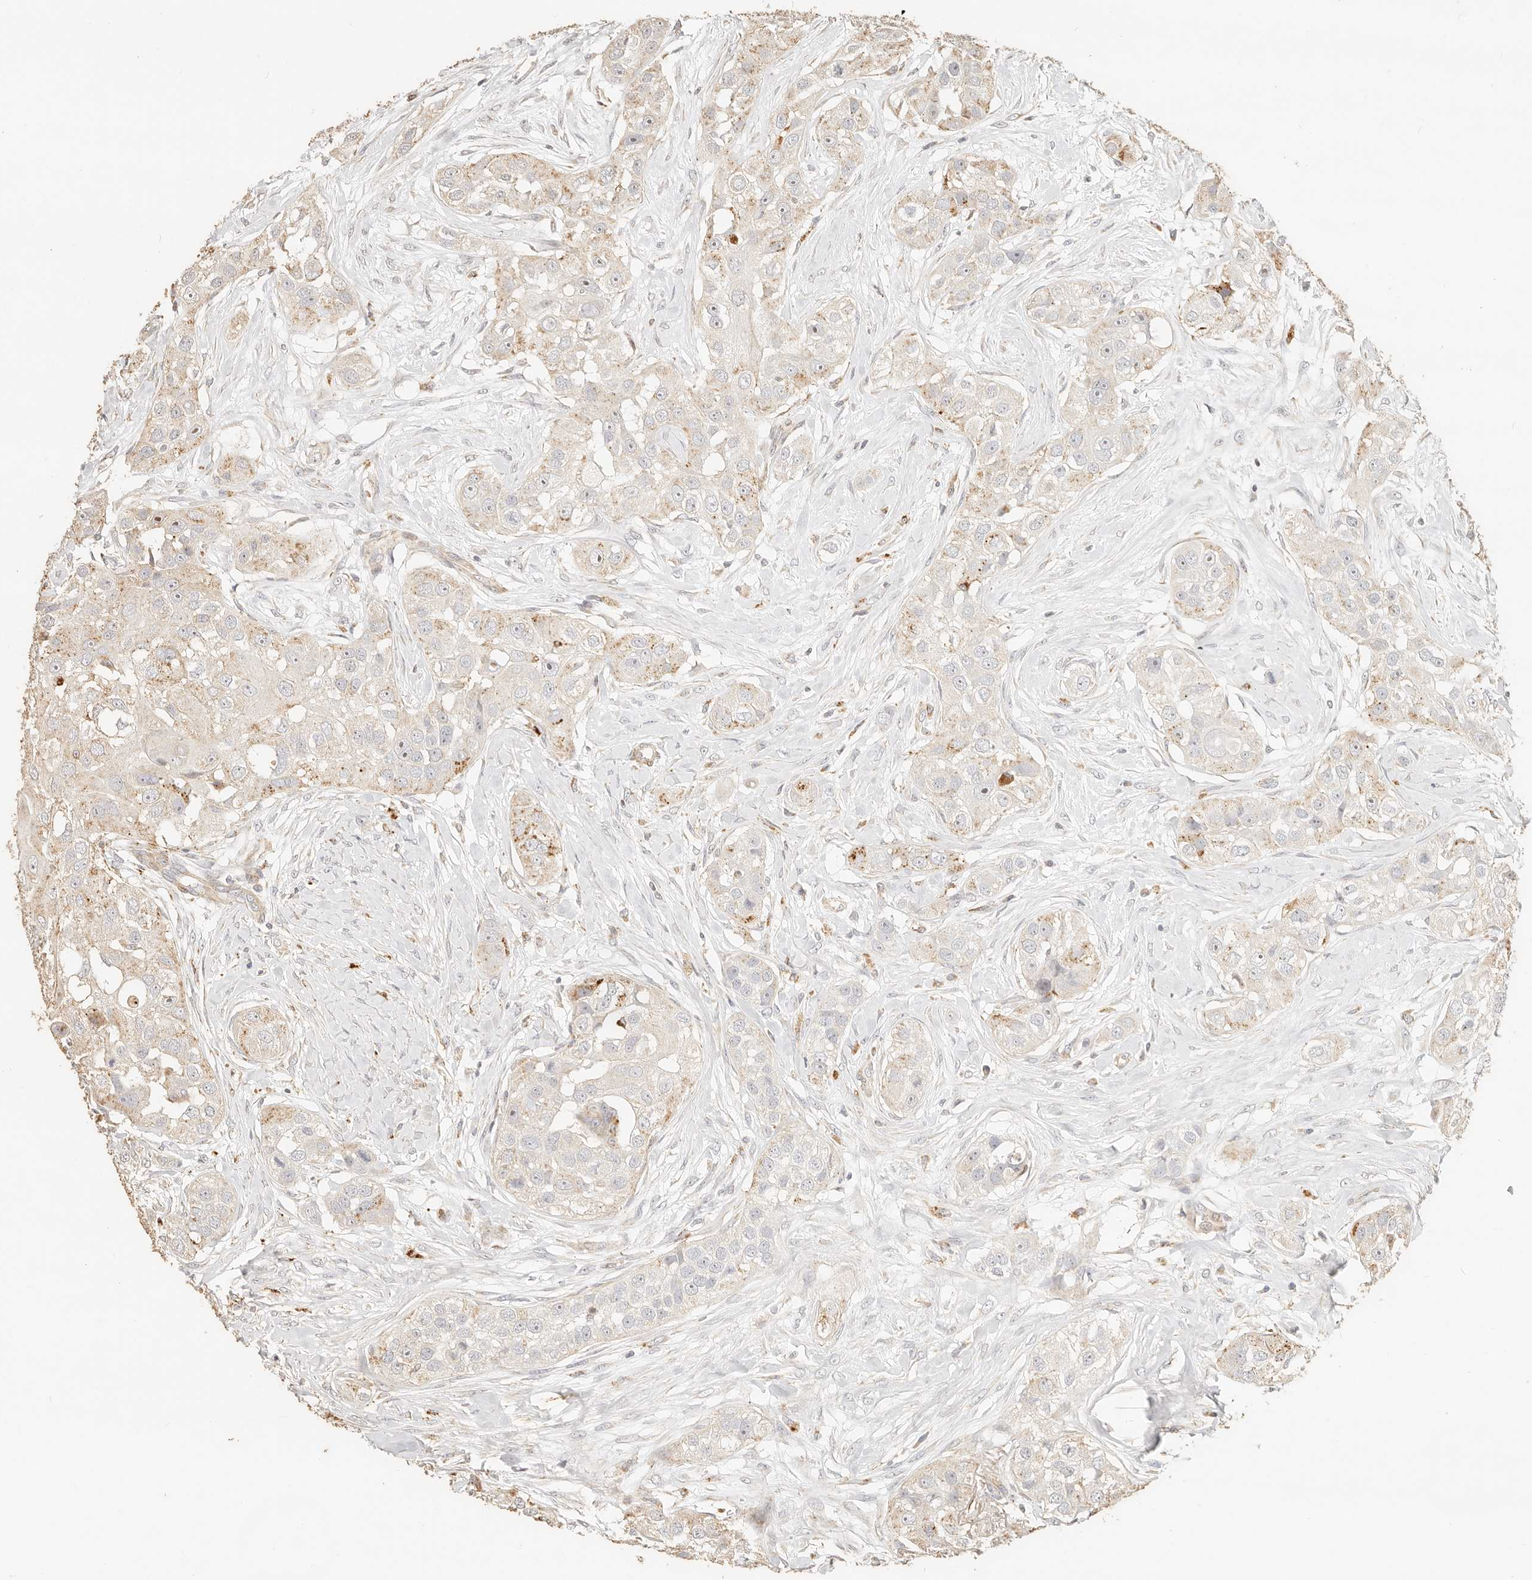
{"staining": {"intensity": "moderate", "quantity": "<25%", "location": "cytoplasmic/membranous"}, "tissue": "head and neck cancer", "cell_type": "Tumor cells", "image_type": "cancer", "snomed": [{"axis": "morphology", "description": "Normal tissue, NOS"}, {"axis": "morphology", "description": "Squamous cell carcinoma, NOS"}, {"axis": "topography", "description": "Skeletal muscle"}, {"axis": "topography", "description": "Head-Neck"}], "caption": "Head and neck squamous cell carcinoma stained with IHC reveals moderate cytoplasmic/membranous expression in approximately <25% of tumor cells. (brown staining indicates protein expression, while blue staining denotes nuclei).", "gene": "PTPN22", "patient": {"sex": "male", "age": 51}}